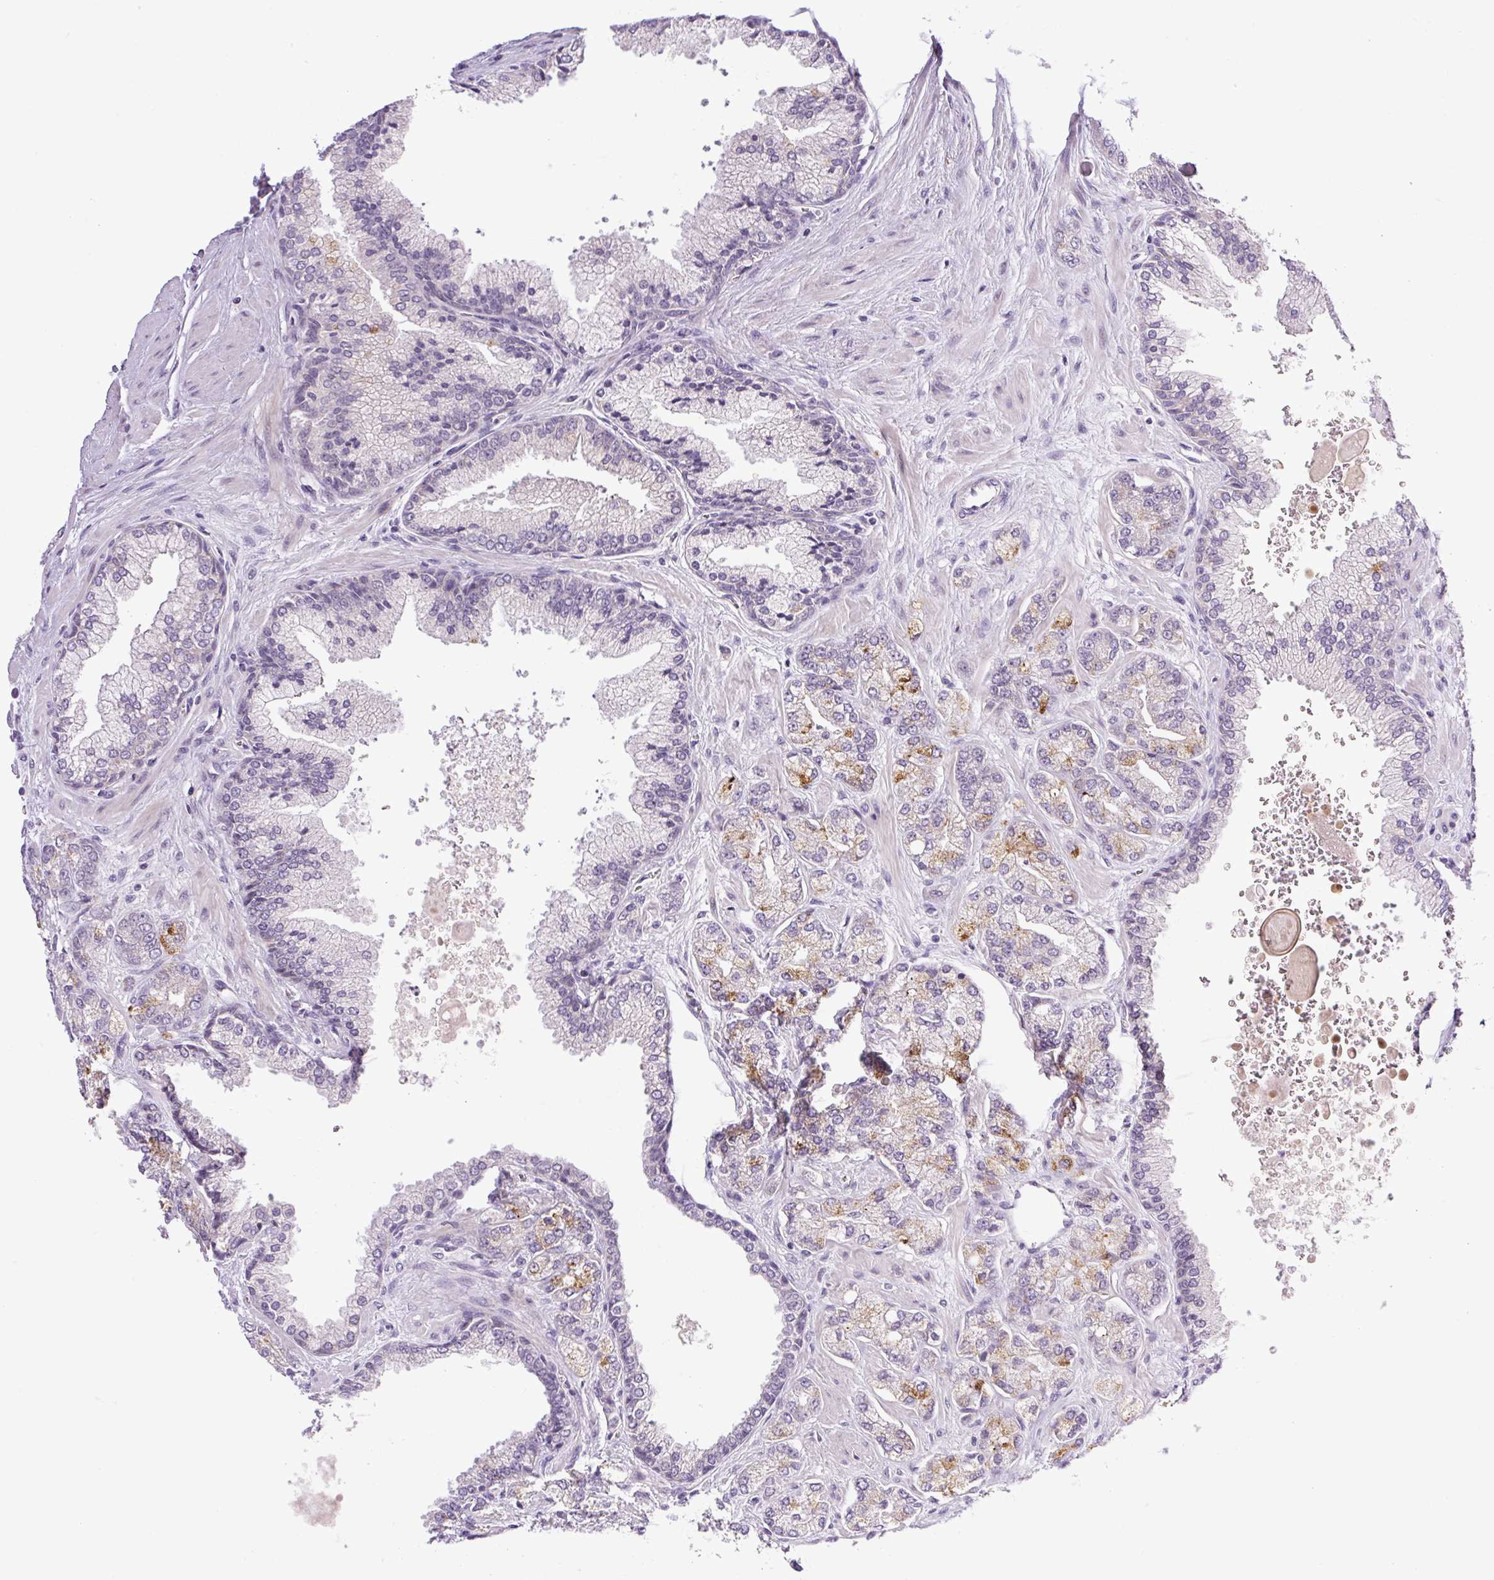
{"staining": {"intensity": "moderate", "quantity": "<25%", "location": "cytoplasmic/membranous"}, "tissue": "prostate cancer", "cell_type": "Tumor cells", "image_type": "cancer", "snomed": [{"axis": "morphology", "description": "Adenocarcinoma, High grade"}, {"axis": "topography", "description": "Prostate"}], "caption": "The immunohistochemical stain shows moderate cytoplasmic/membranous positivity in tumor cells of prostate cancer (adenocarcinoma (high-grade)) tissue.", "gene": "ICE1", "patient": {"sex": "male", "age": 68}}